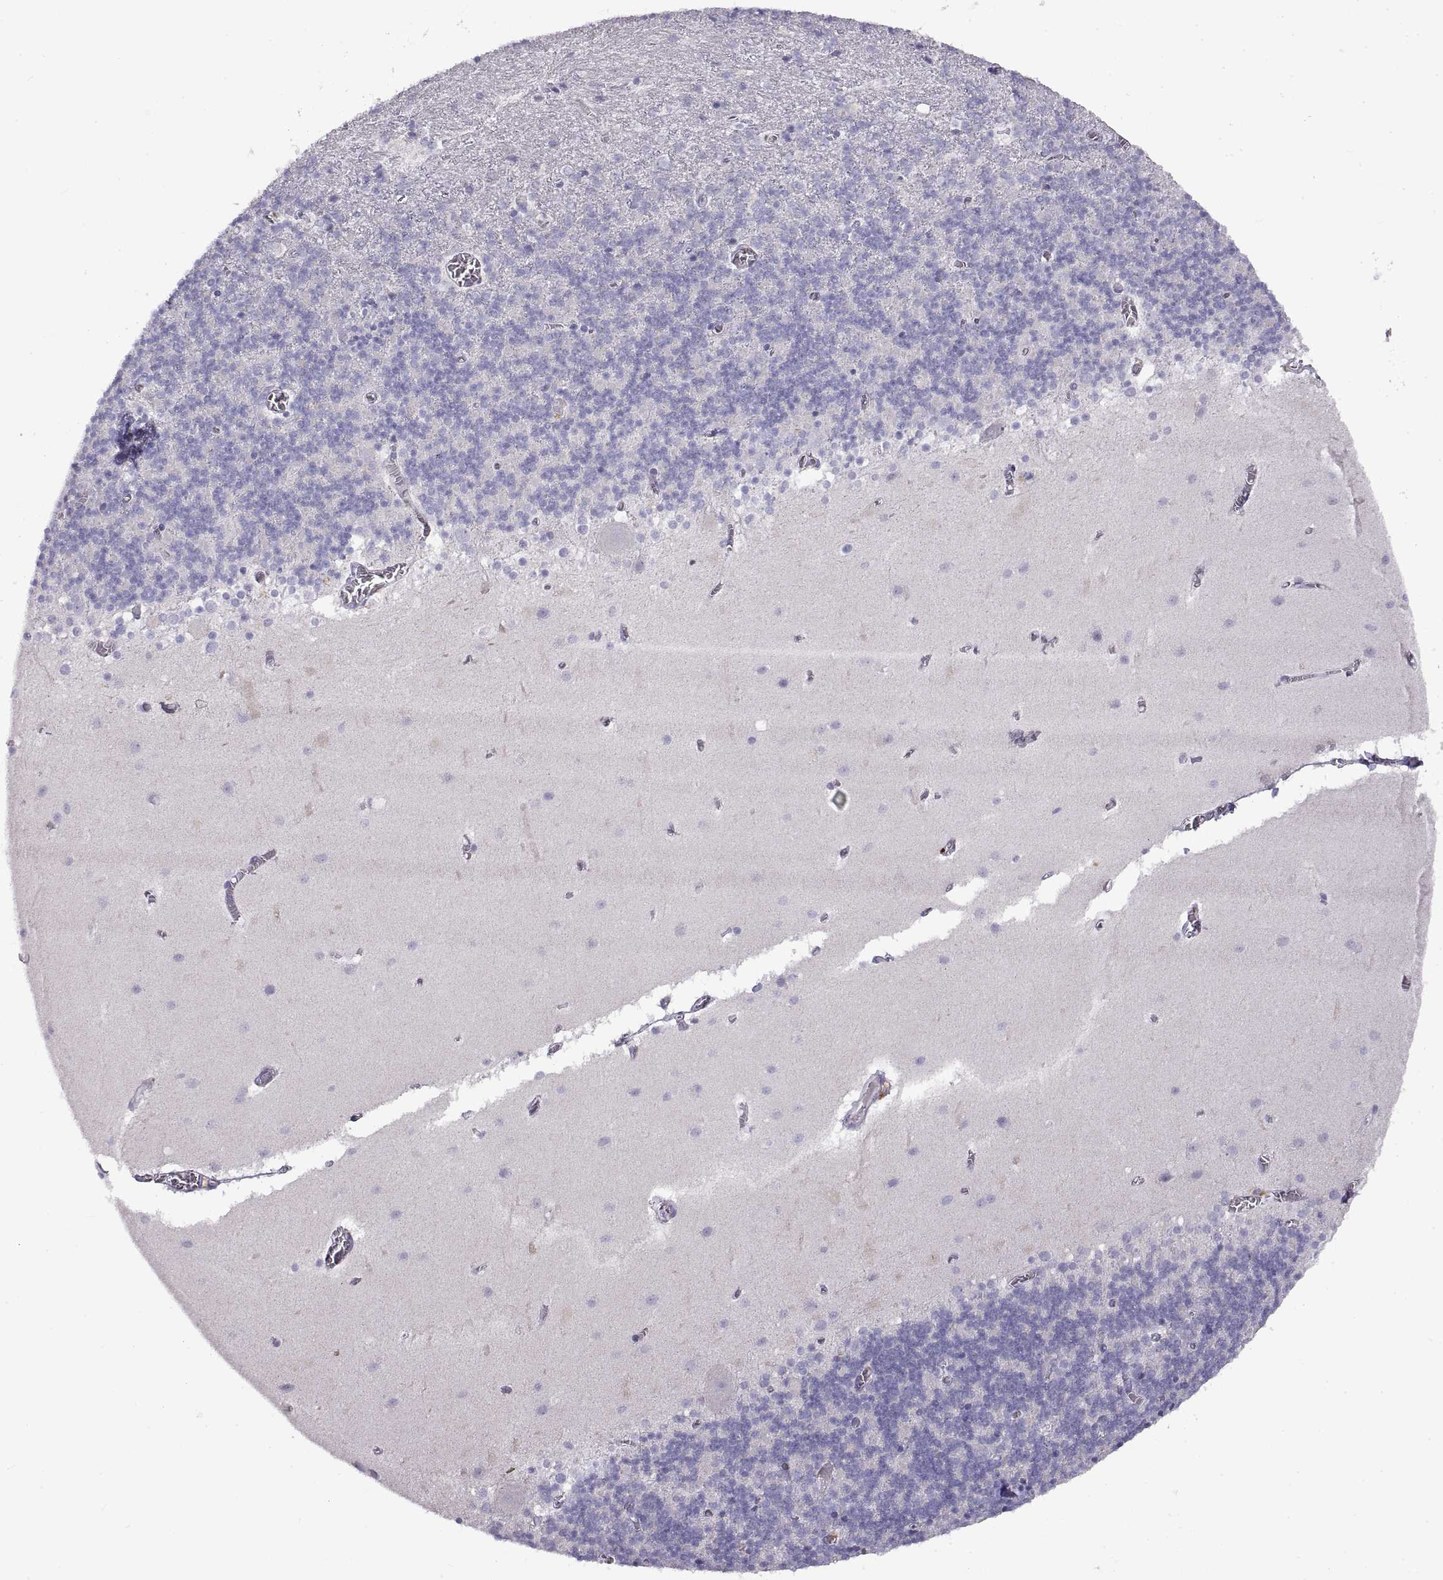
{"staining": {"intensity": "negative", "quantity": "none", "location": "none"}, "tissue": "cerebellum", "cell_type": "Cells in granular layer", "image_type": "normal", "snomed": [{"axis": "morphology", "description": "Normal tissue, NOS"}, {"axis": "topography", "description": "Cerebellum"}], "caption": "DAB (3,3'-diaminobenzidine) immunohistochemical staining of unremarkable cerebellum reveals no significant staining in cells in granular layer.", "gene": "CRYBB3", "patient": {"sex": "male", "age": 70}}